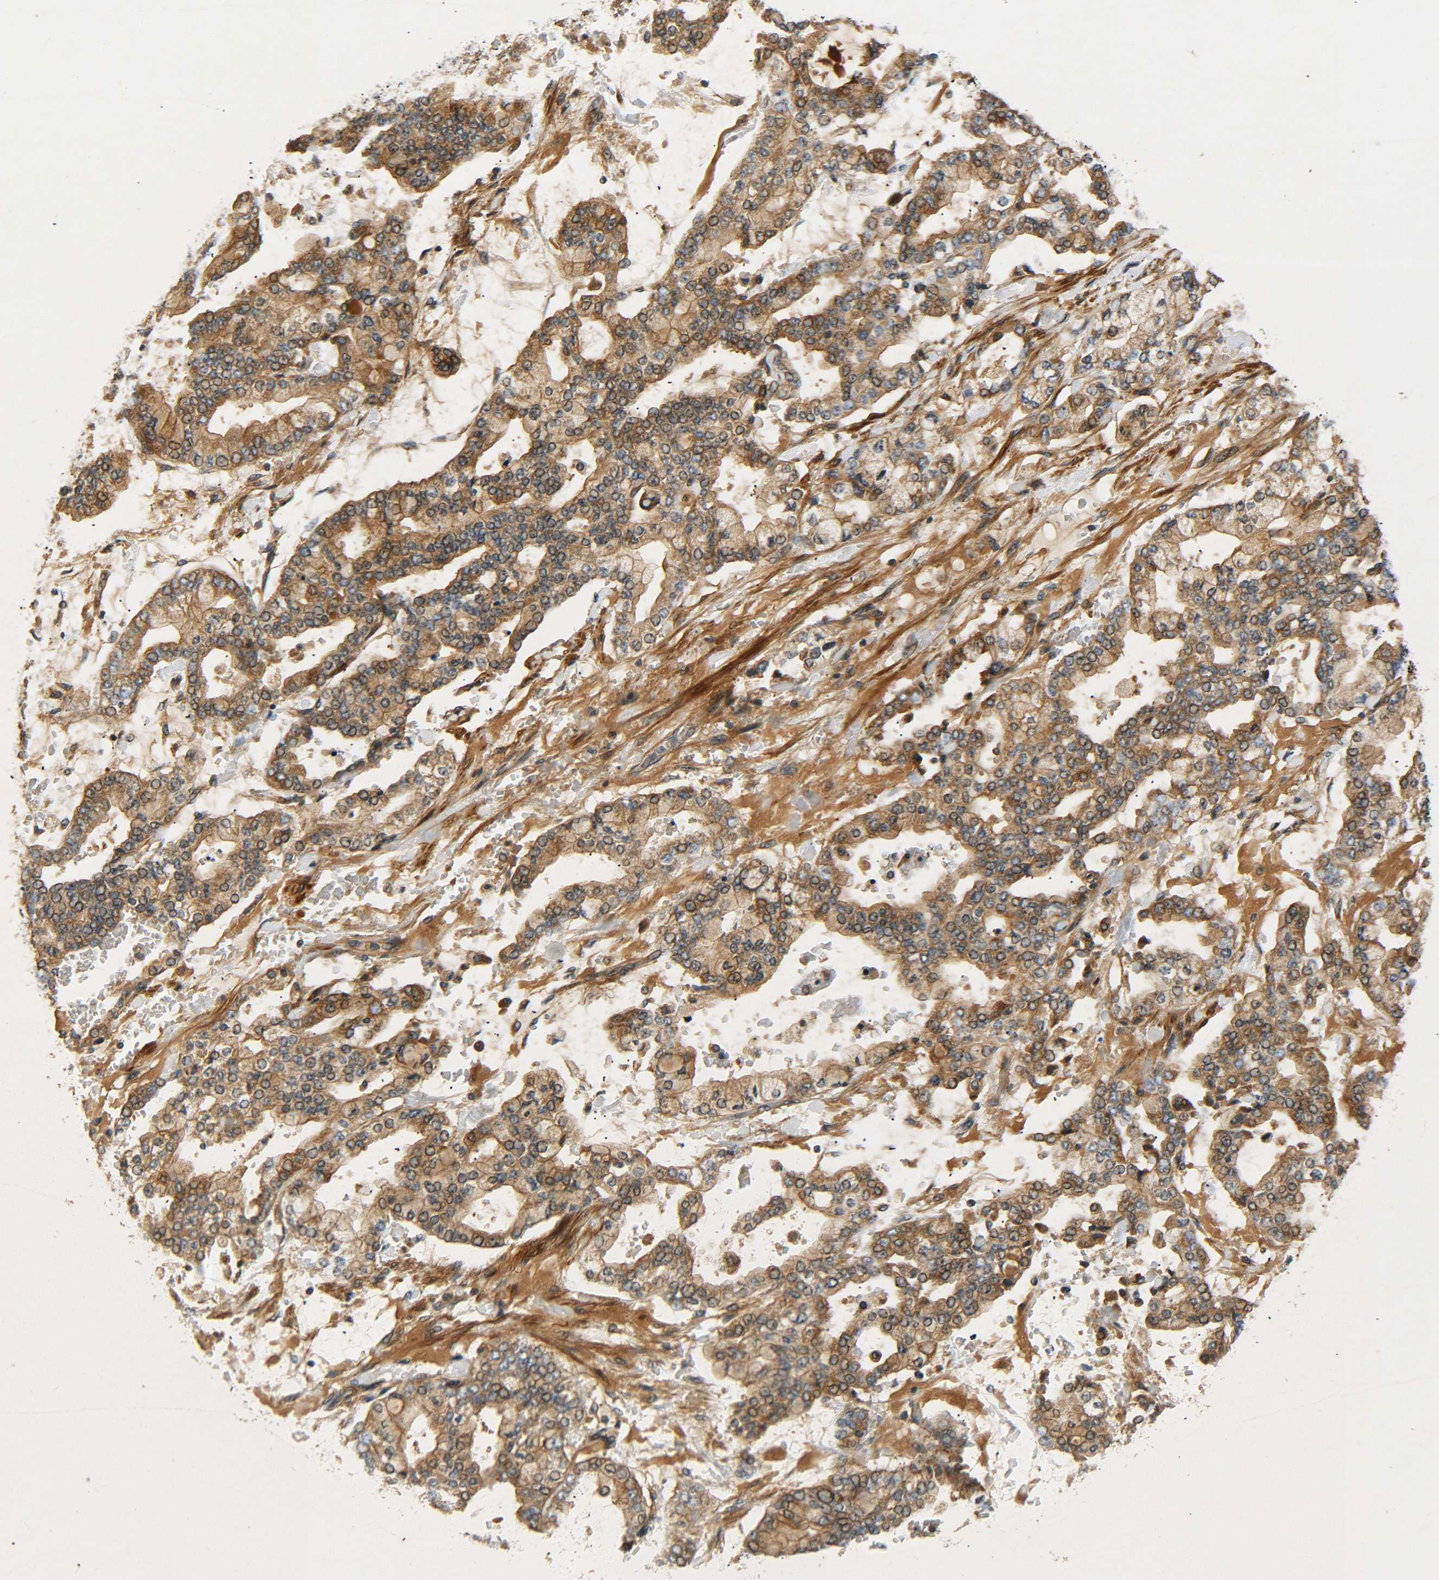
{"staining": {"intensity": "moderate", "quantity": ">75%", "location": "cytoplasmic/membranous"}, "tissue": "stomach cancer", "cell_type": "Tumor cells", "image_type": "cancer", "snomed": [{"axis": "morphology", "description": "Normal tissue, NOS"}, {"axis": "morphology", "description": "Adenocarcinoma, NOS"}, {"axis": "topography", "description": "Stomach, upper"}, {"axis": "topography", "description": "Stomach"}], "caption": "Stomach cancer stained for a protein exhibits moderate cytoplasmic/membranous positivity in tumor cells. (Brightfield microscopy of DAB IHC at high magnification).", "gene": "LRCH3", "patient": {"sex": "male", "age": 76}}